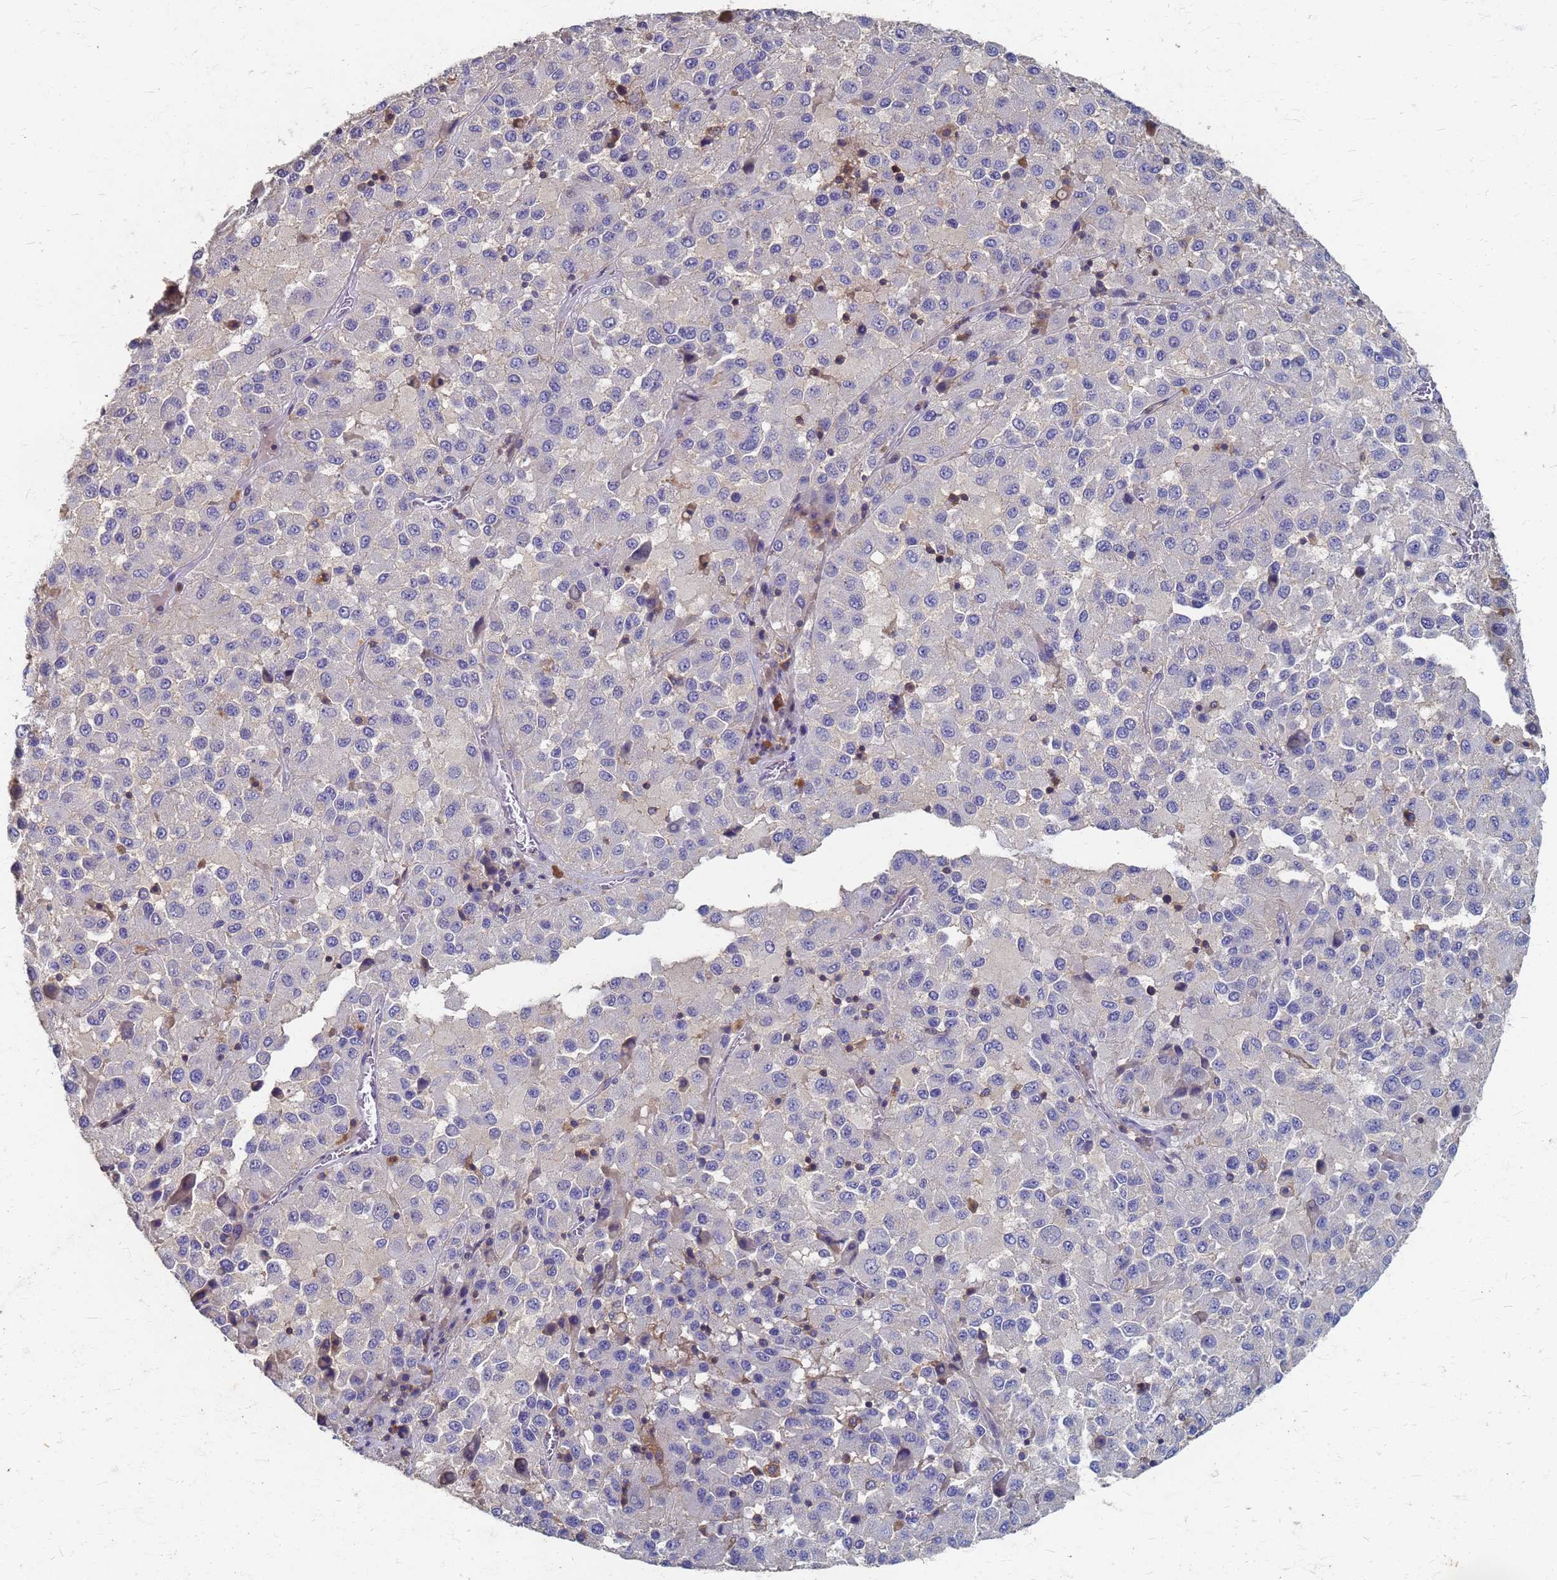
{"staining": {"intensity": "negative", "quantity": "none", "location": "none"}, "tissue": "melanoma", "cell_type": "Tumor cells", "image_type": "cancer", "snomed": [{"axis": "morphology", "description": "Malignant melanoma, Metastatic site"}, {"axis": "topography", "description": "Lung"}], "caption": "High power microscopy histopathology image of an IHC image of melanoma, revealing no significant staining in tumor cells.", "gene": "KRCC1", "patient": {"sex": "male", "age": 64}}